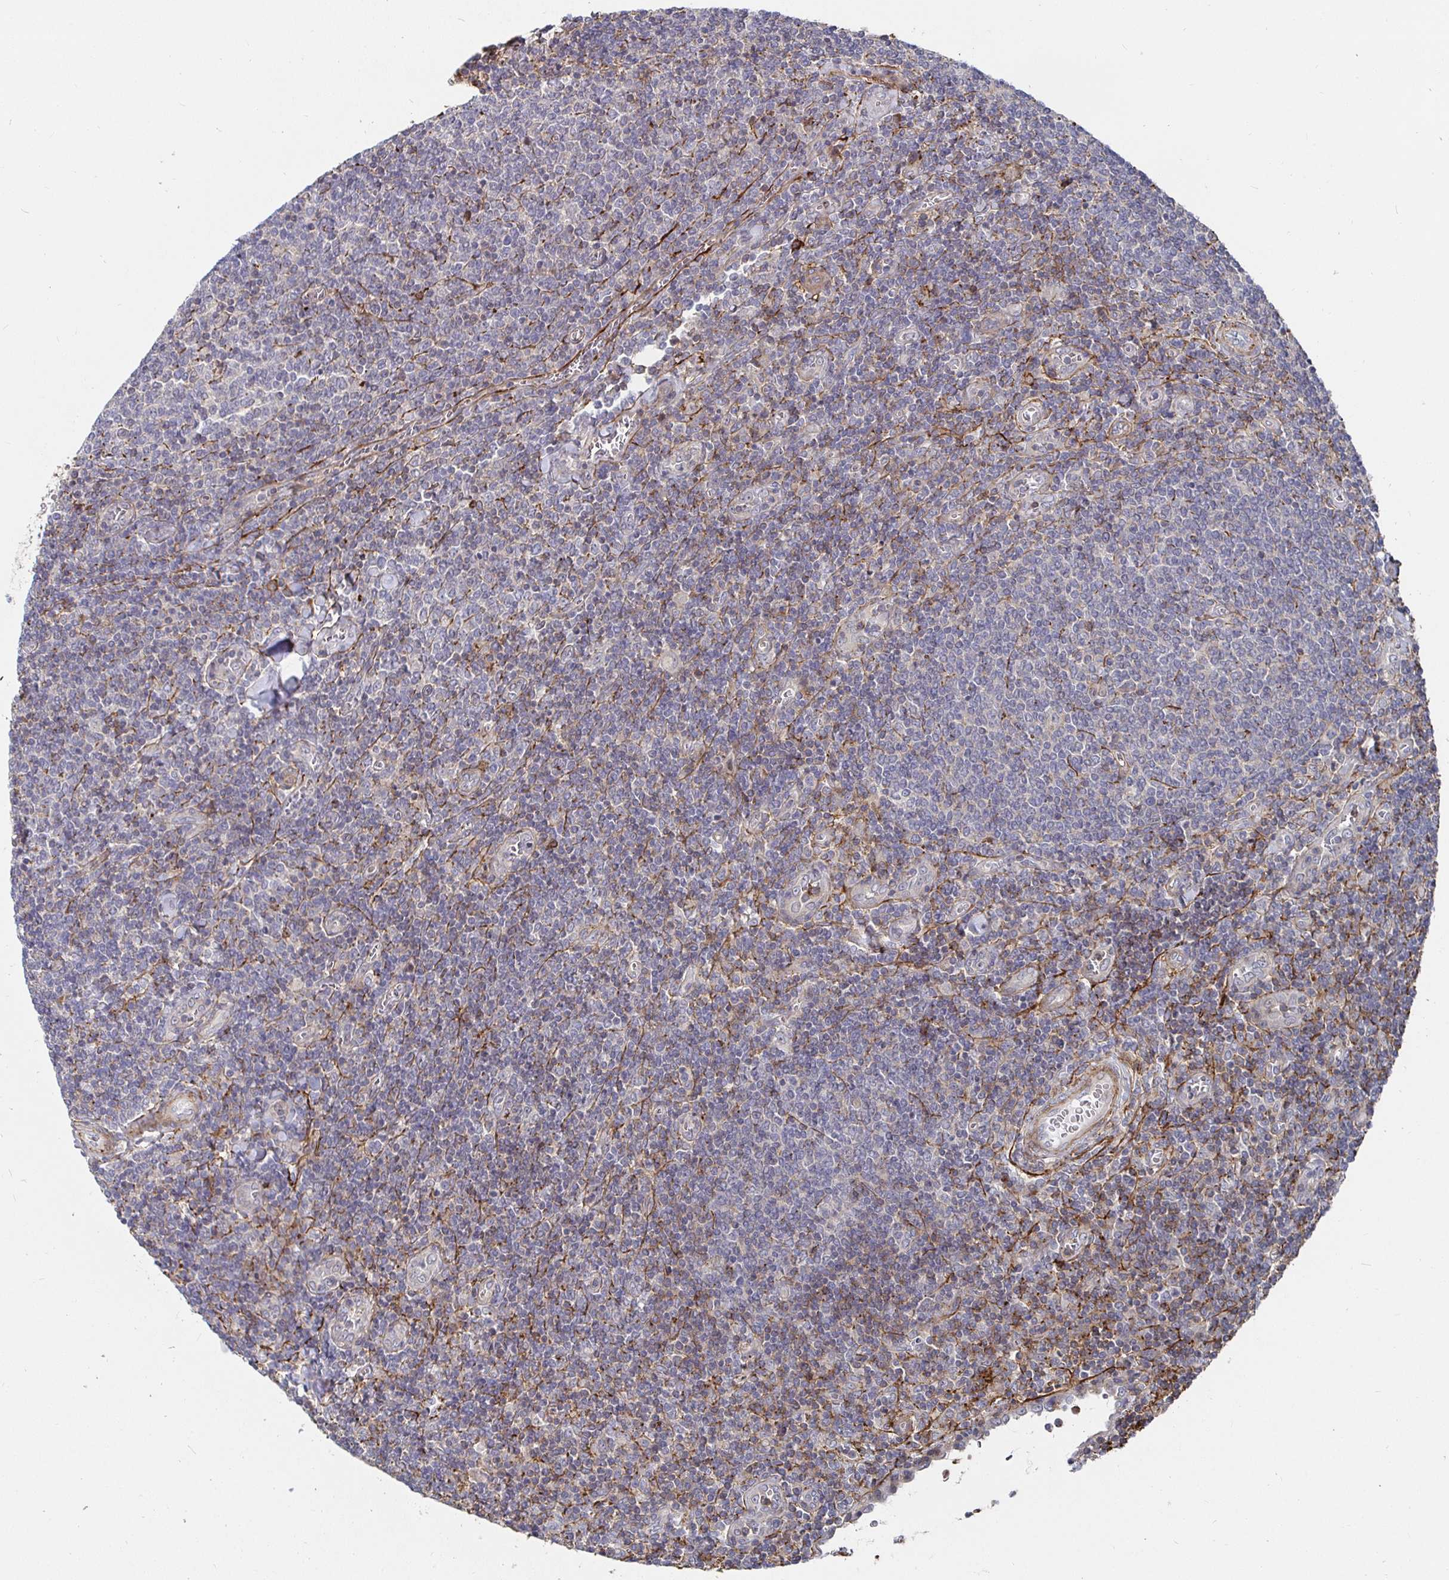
{"staining": {"intensity": "negative", "quantity": "none", "location": "none"}, "tissue": "lymphoma", "cell_type": "Tumor cells", "image_type": "cancer", "snomed": [{"axis": "morphology", "description": "Malignant lymphoma, non-Hodgkin's type, Low grade"}, {"axis": "topography", "description": "Lymph node"}], "caption": "Immunohistochemical staining of human lymphoma shows no significant staining in tumor cells.", "gene": "GJA4", "patient": {"sex": "male", "age": 52}}